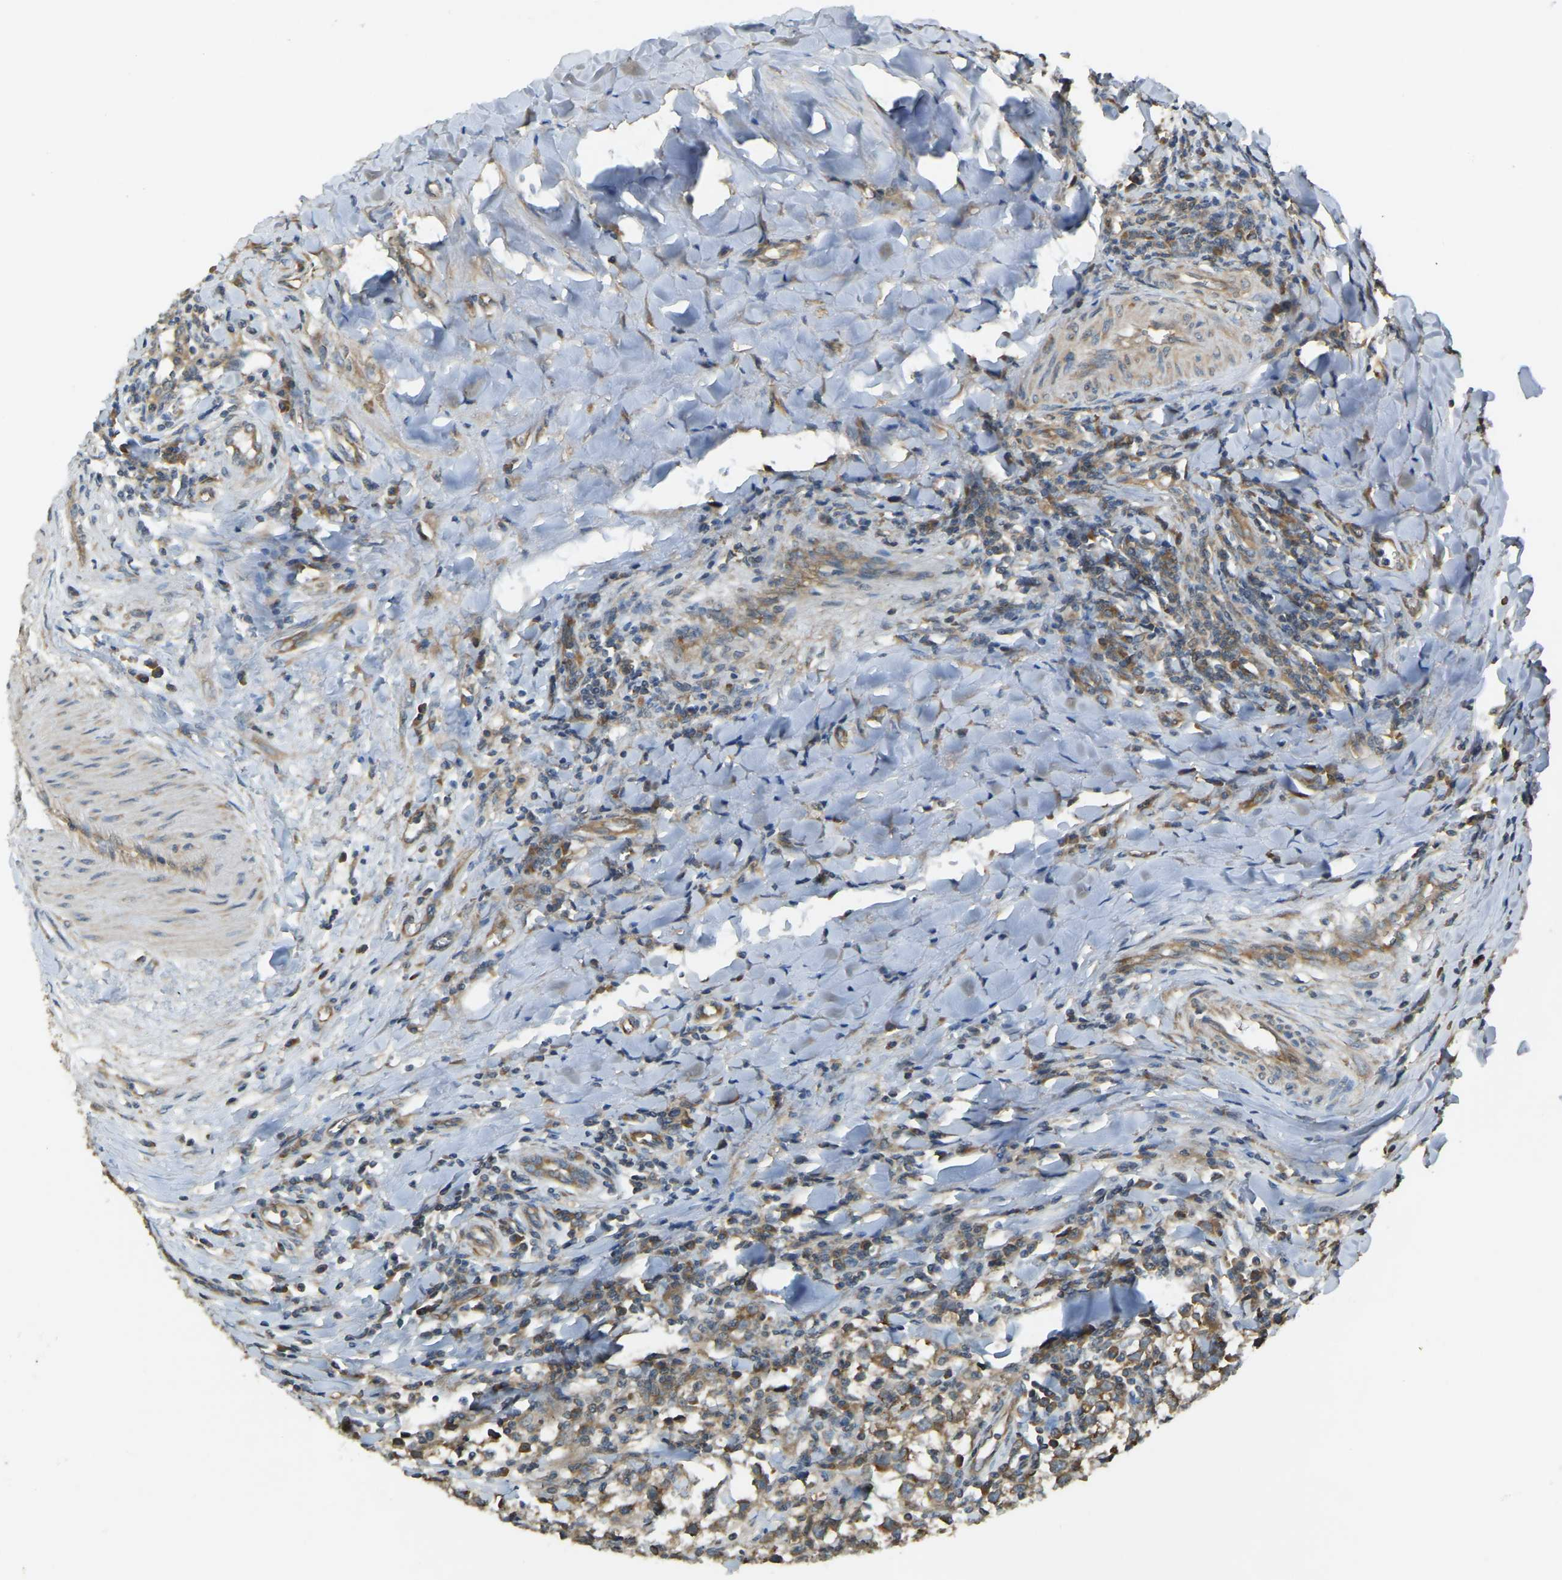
{"staining": {"intensity": "moderate", "quantity": ">75%", "location": "cytoplasmic/membranous"}, "tissue": "testis cancer", "cell_type": "Tumor cells", "image_type": "cancer", "snomed": [{"axis": "morphology", "description": "Seminoma, NOS"}, {"axis": "morphology", "description": "Carcinoma, Embryonal, NOS"}, {"axis": "topography", "description": "Testis"}], "caption": "A brown stain labels moderate cytoplasmic/membranous positivity of a protein in testis seminoma tumor cells.", "gene": "AIMP1", "patient": {"sex": "male", "age": 36}}